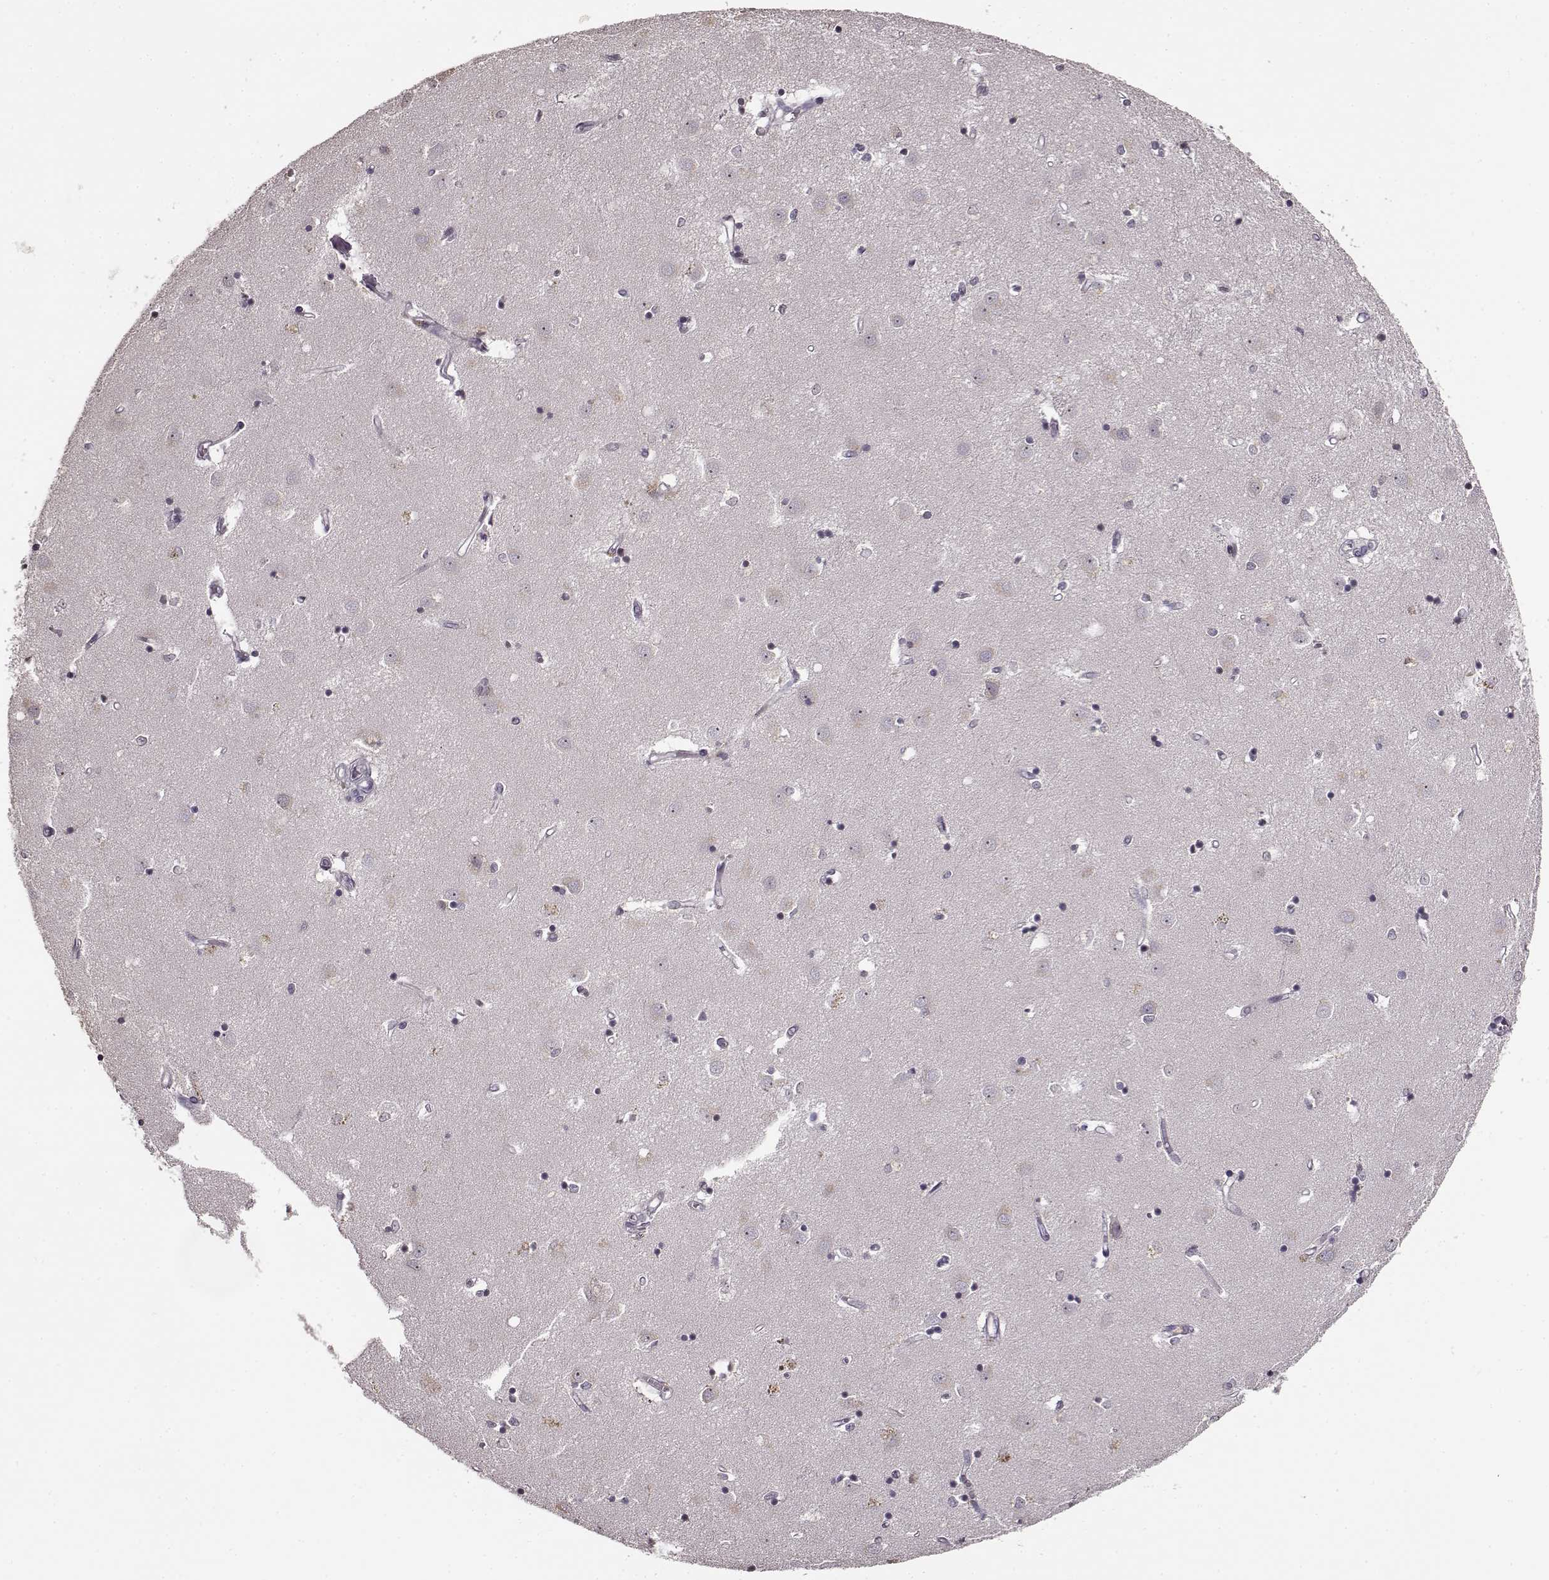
{"staining": {"intensity": "negative", "quantity": "none", "location": "none"}, "tissue": "caudate", "cell_type": "Glial cells", "image_type": "normal", "snomed": [{"axis": "morphology", "description": "Normal tissue, NOS"}, {"axis": "topography", "description": "Lateral ventricle wall"}], "caption": "This is an immunohistochemistry histopathology image of unremarkable human caudate. There is no staining in glial cells.", "gene": "FSHB", "patient": {"sex": "male", "age": 54}}